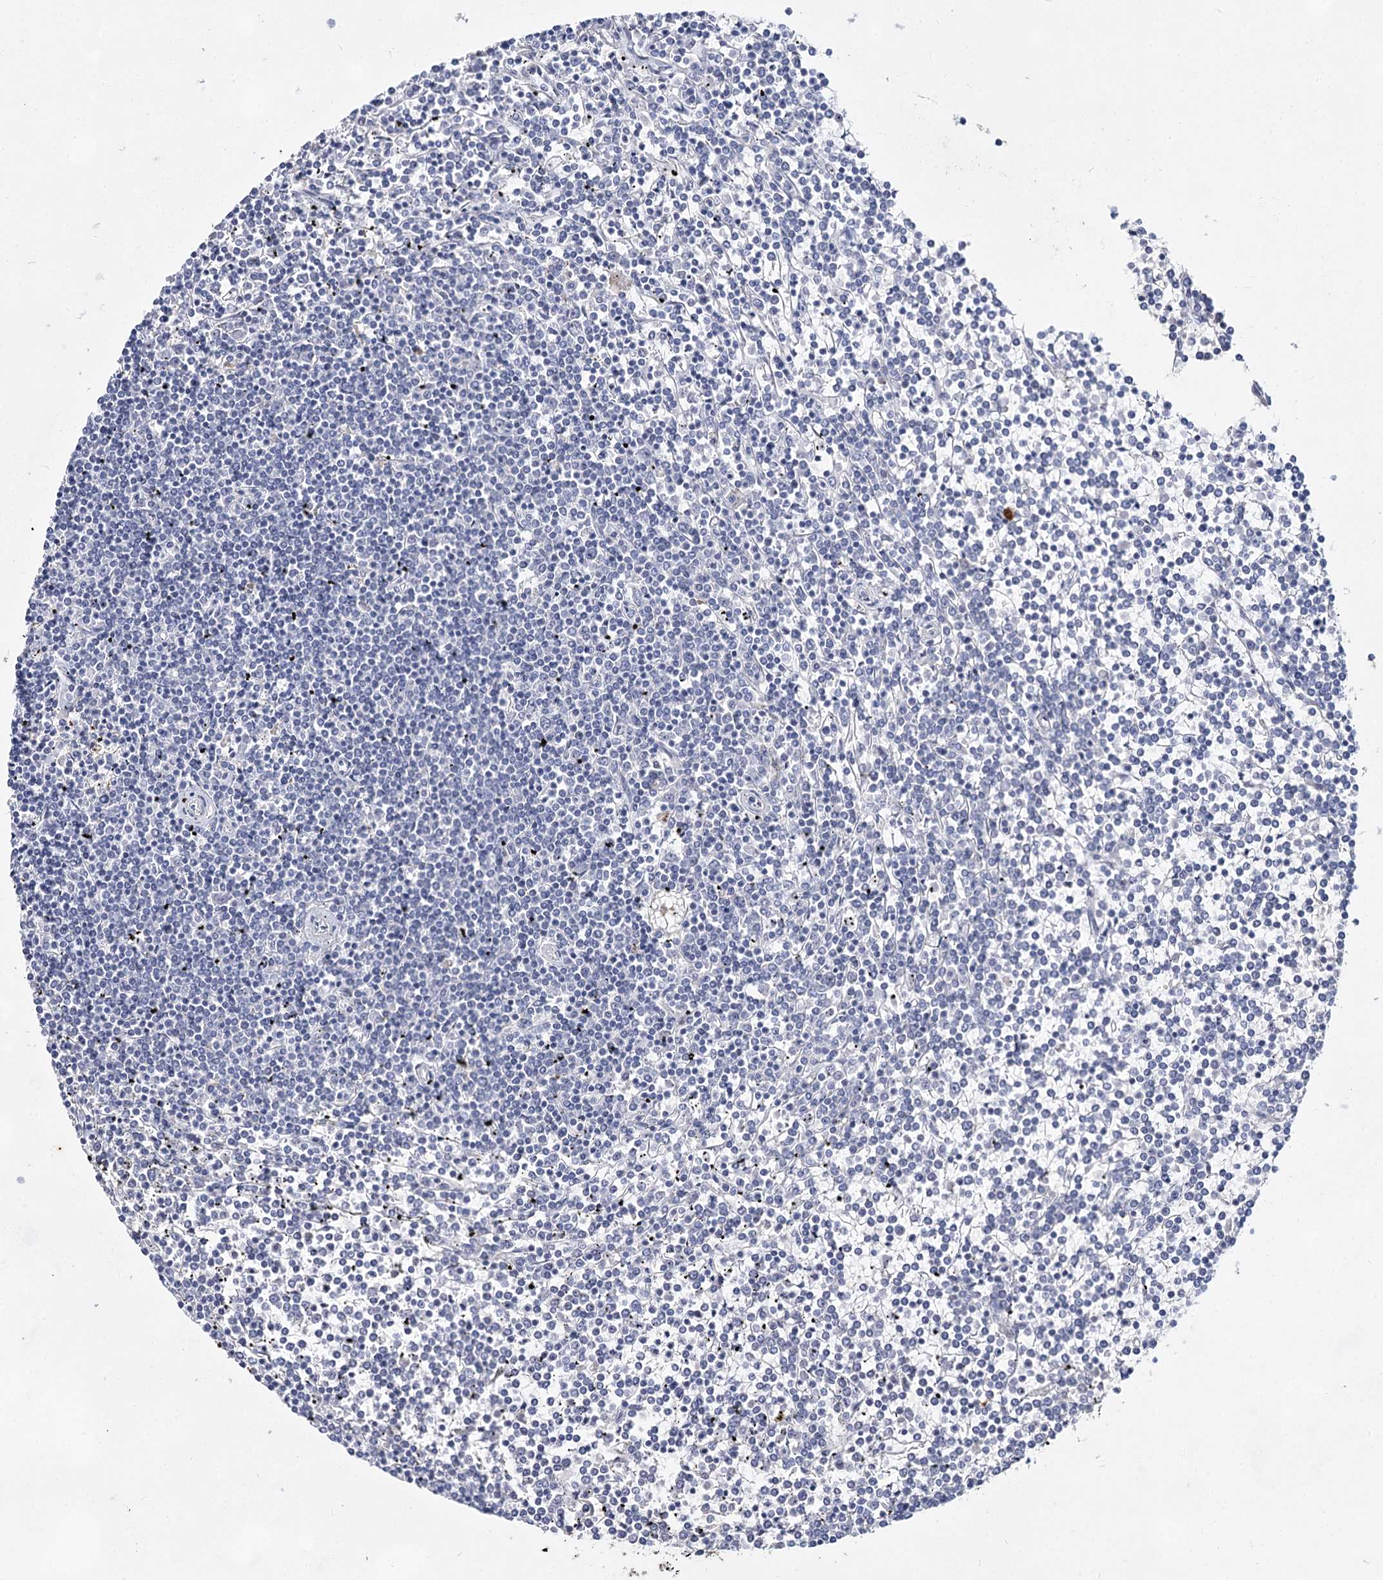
{"staining": {"intensity": "negative", "quantity": "none", "location": "none"}, "tissue": "lymphoma", "cell_type": "Tumor cells", "image_type": "cancer", "snomed": [{"axis": "morphology", "description": "Malignant lymphoma, non-Hodgkin's type, Low grade"}, {"axis": "topography", "description": "Spleen"}], "caption": "A high-resolution micrograph shows immunohistochemistry staining of lymphoma, which shows no significant positivity in tumor cells.", "gene": "CCDC73", "patient": {"sex": "female", "age": 19}}